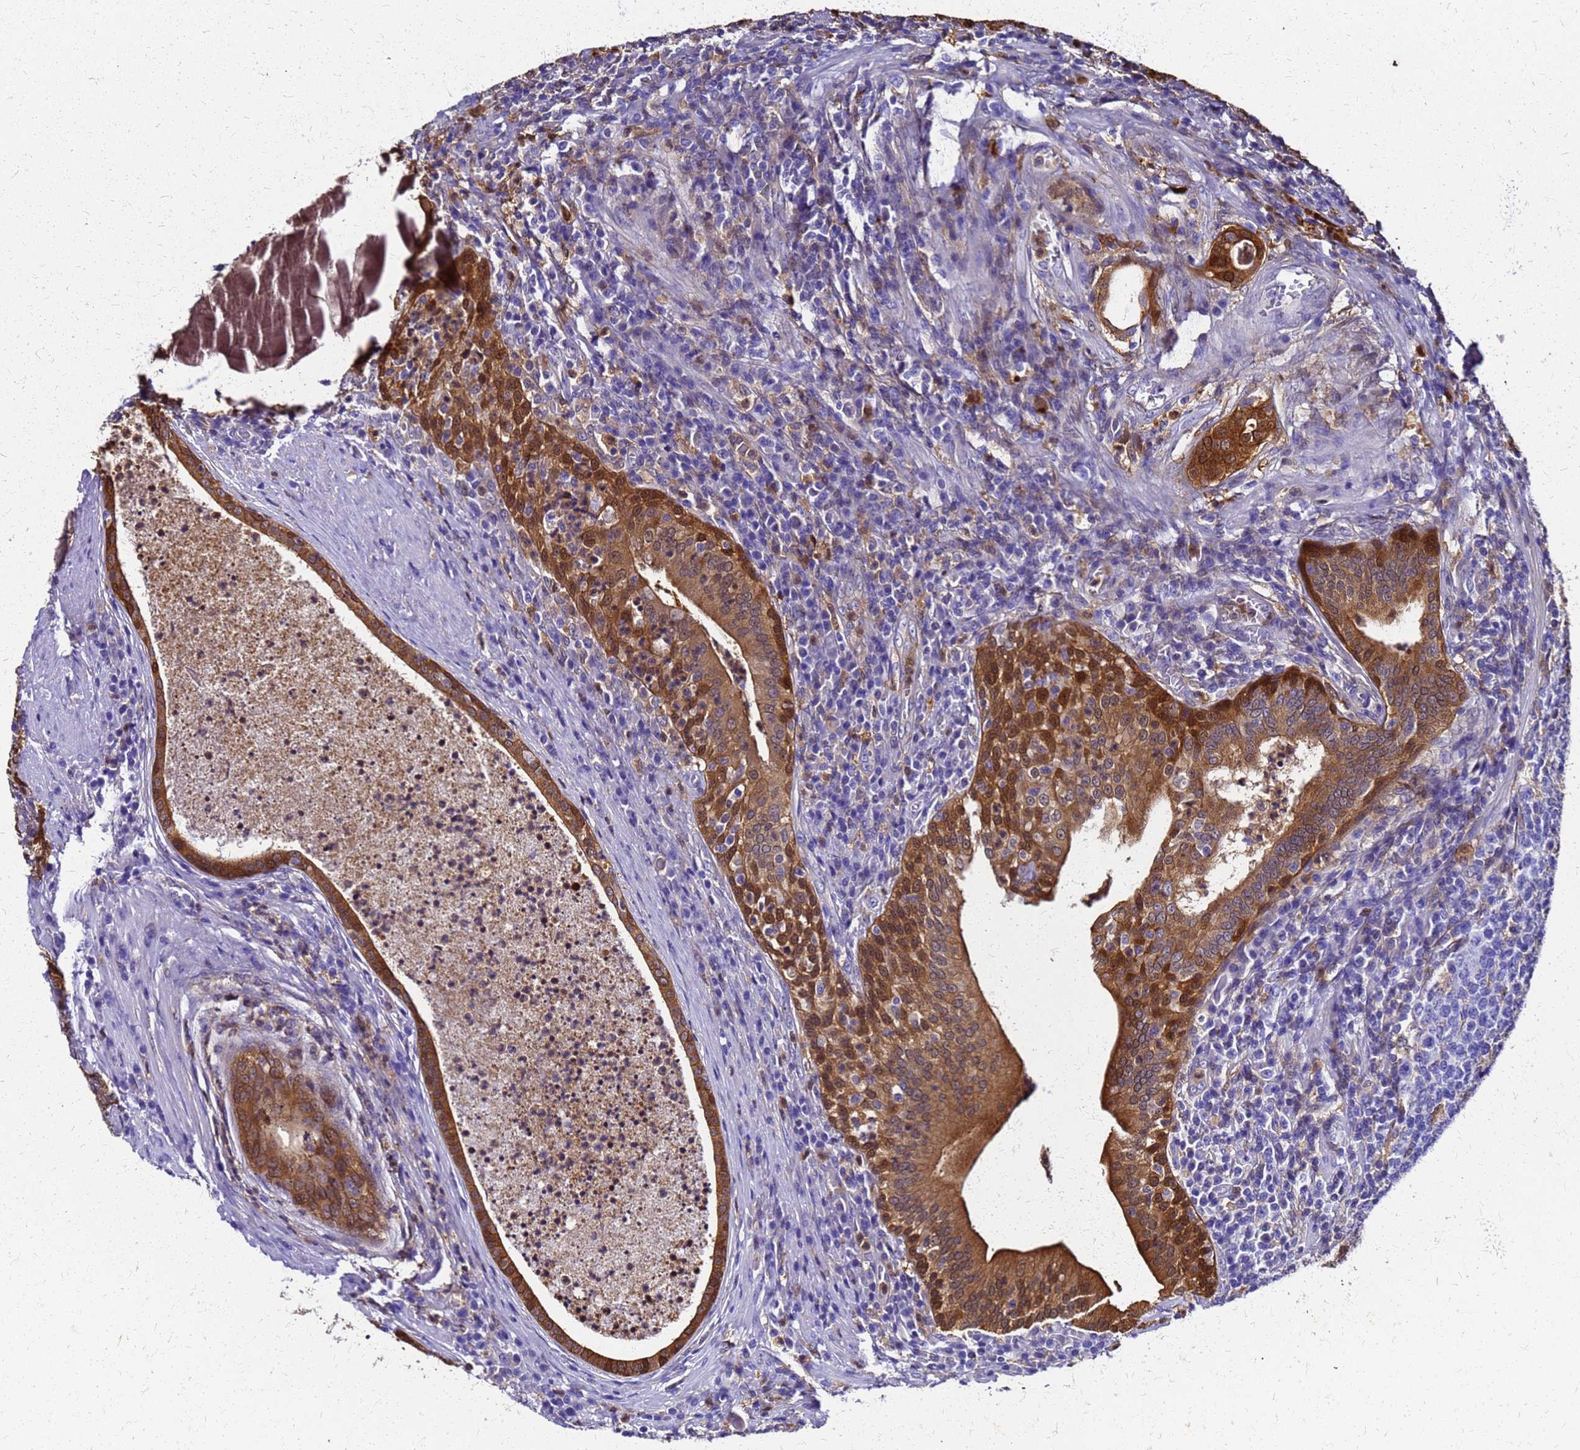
{"staining": {"intensity": "strong", "quantity": ">75%", "location": "cytoplasmic/membranous,nuclear"}, "tissue": "prostate cancer", "cell_type": "Tumor cells", "image_type": "cancer", "snomed": [{"axis": "morphology", "description": "Adenocarcinoma, Low grade"}, {"axis": "topography", "description": "Prostate"}], "caption": "Strong cytoplasmic/membranous and nuclear staining is present in about >75% of tumor cells in prostate low-grade adenocarcinoma.", "gene": "S100A11", "patient": {"sex": "male", "age": 68}}